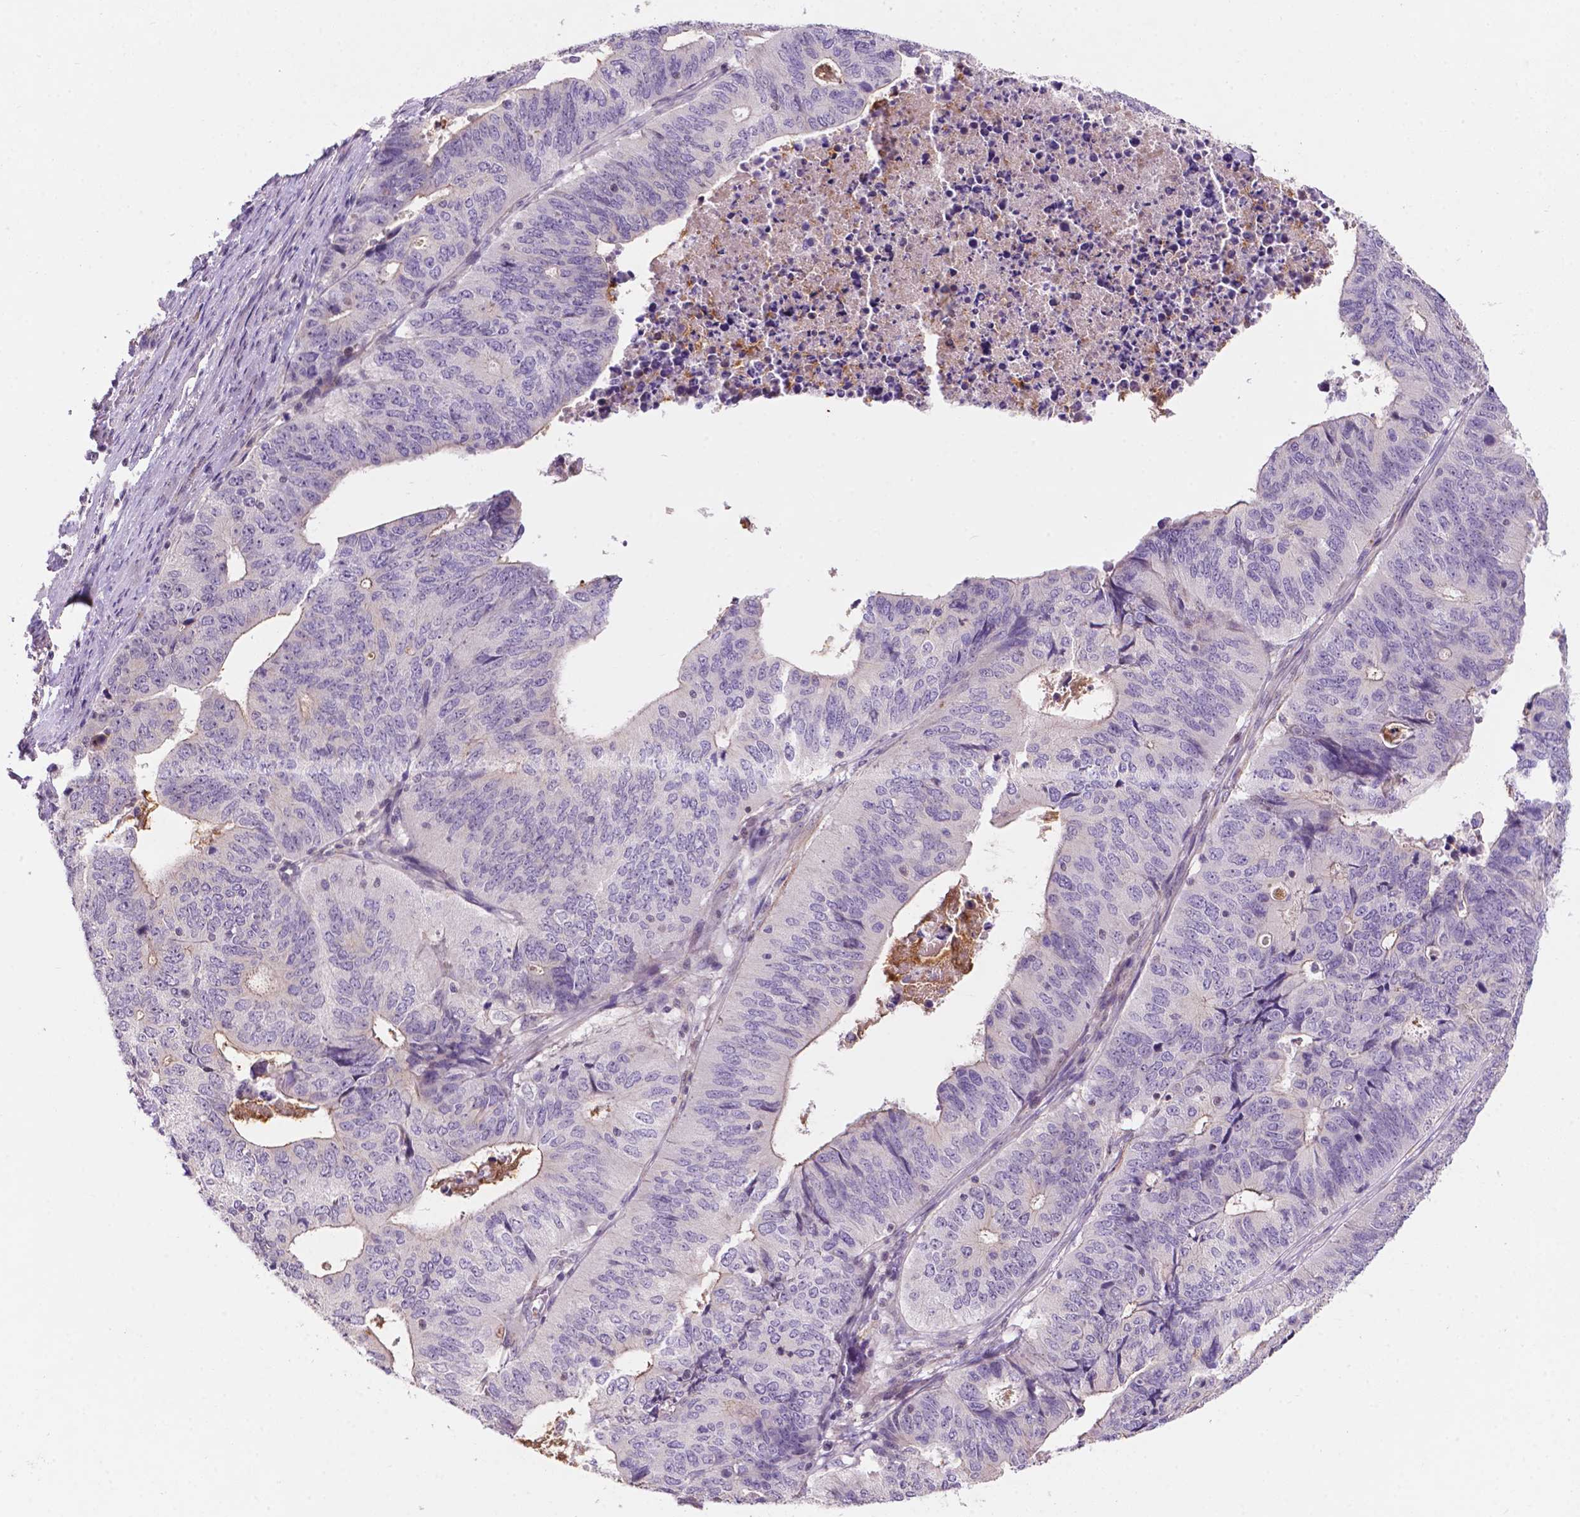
{"staining": {"intensity": "negative", "quantity": "none", "location": "none"}, "tissue": "stomach cancer", "cell_type": "Tumor cells", "image_type": "cancer", "snomed": [{"axis": "morphology", "description": "Adenocarcinoma, NOS"}, {"axis": "topography", "description": "Stomach, upper"}], "caption": "The IHC photomicrograph has no significant expression in tumor cells of stomach cancer (adenocarcinoma) tissue.", "gene": "ARL5C", "patient": {"sex": "female", "age": 67}}